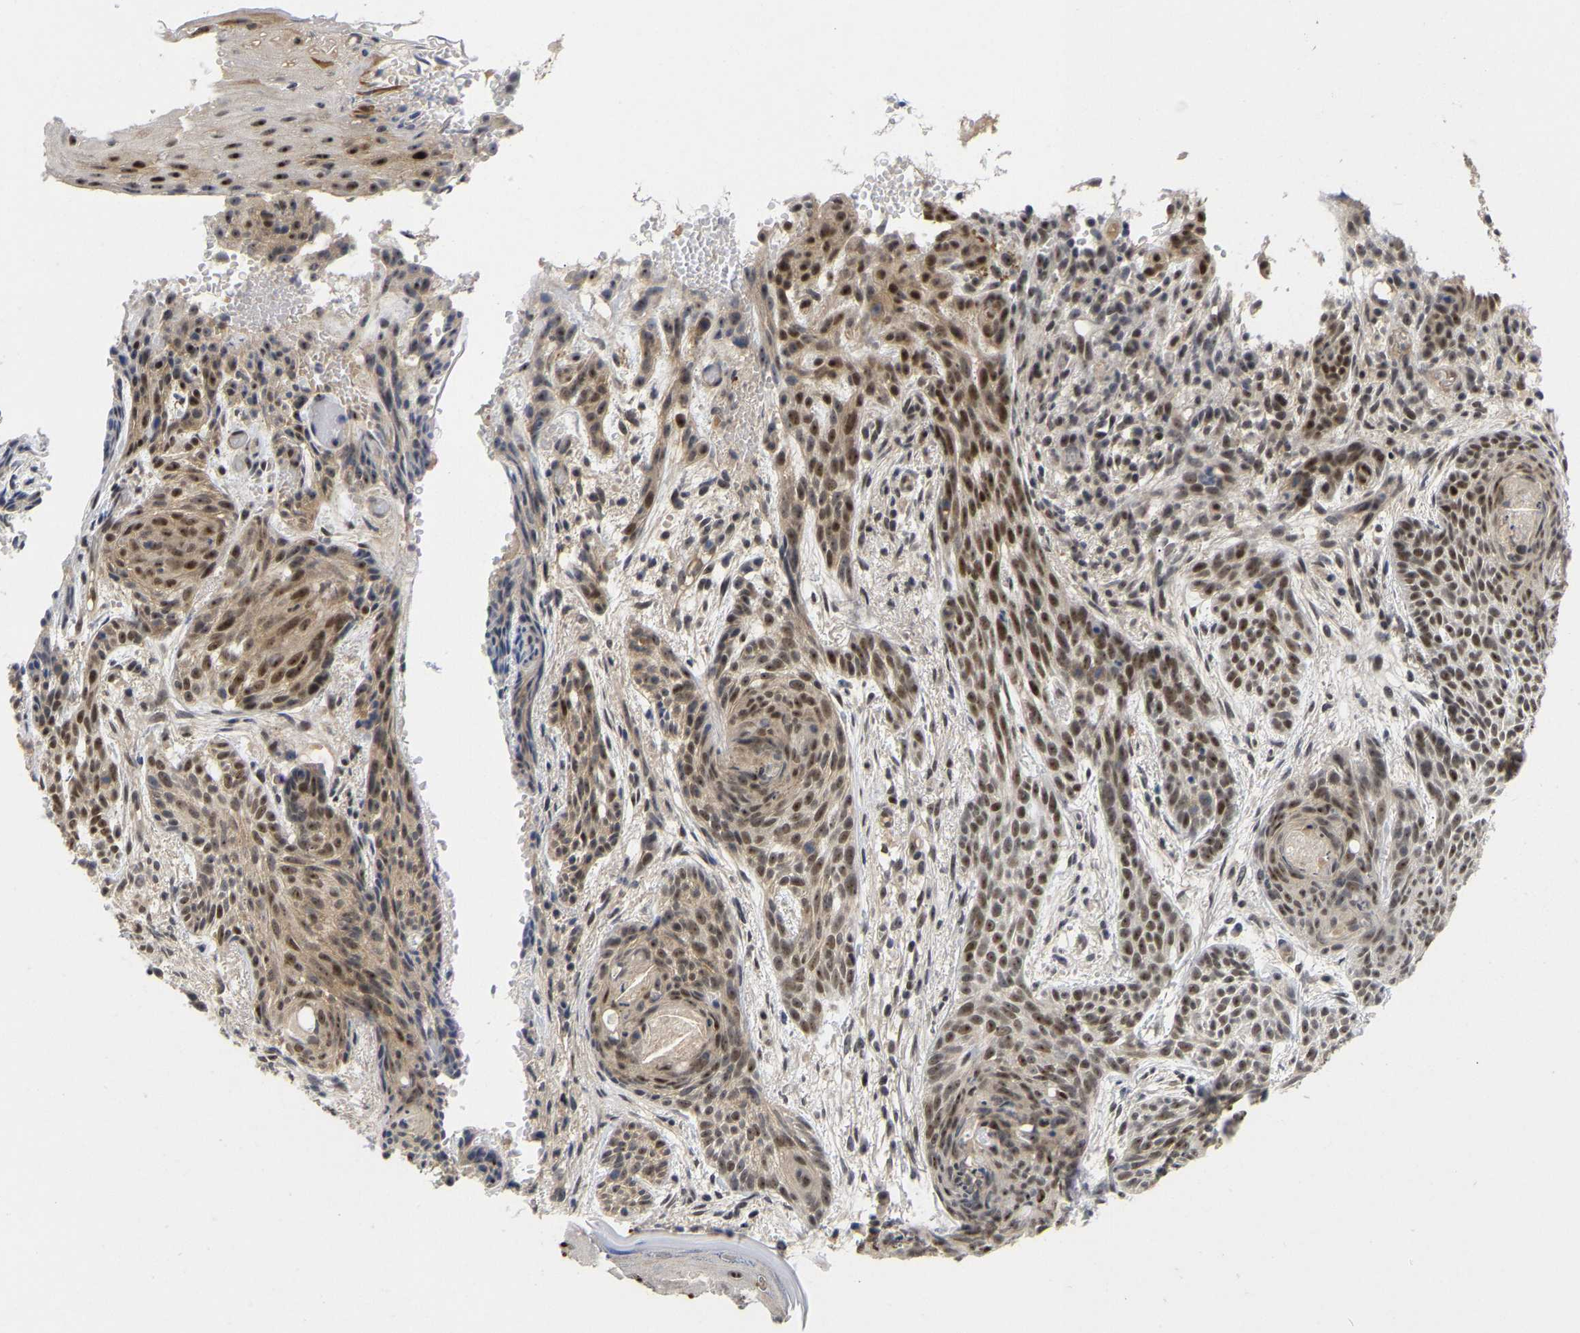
{"staining": {"intensity": "moderate", "quantity": ">75%", "location": "cytoplasmic/membranous,nuclear"}, "tissue": "skin cancer", "cell_type": "Tumor cells", "image_type": "cancer", "snomed": [{"axis": "morphology", "description": "Basal cell carcinoma"}, {"axis": "topography", "description": "Skin"}], "caption": "Immunohistochemical staining of skin basal cell carcinoma exhibits medium levels of moderate cytoplasmic/membranous and nuclear protein expression in approximately >75% of tumor cells.", "gene": "NLE1", "patient": {"sex": "female", "age": 59}}